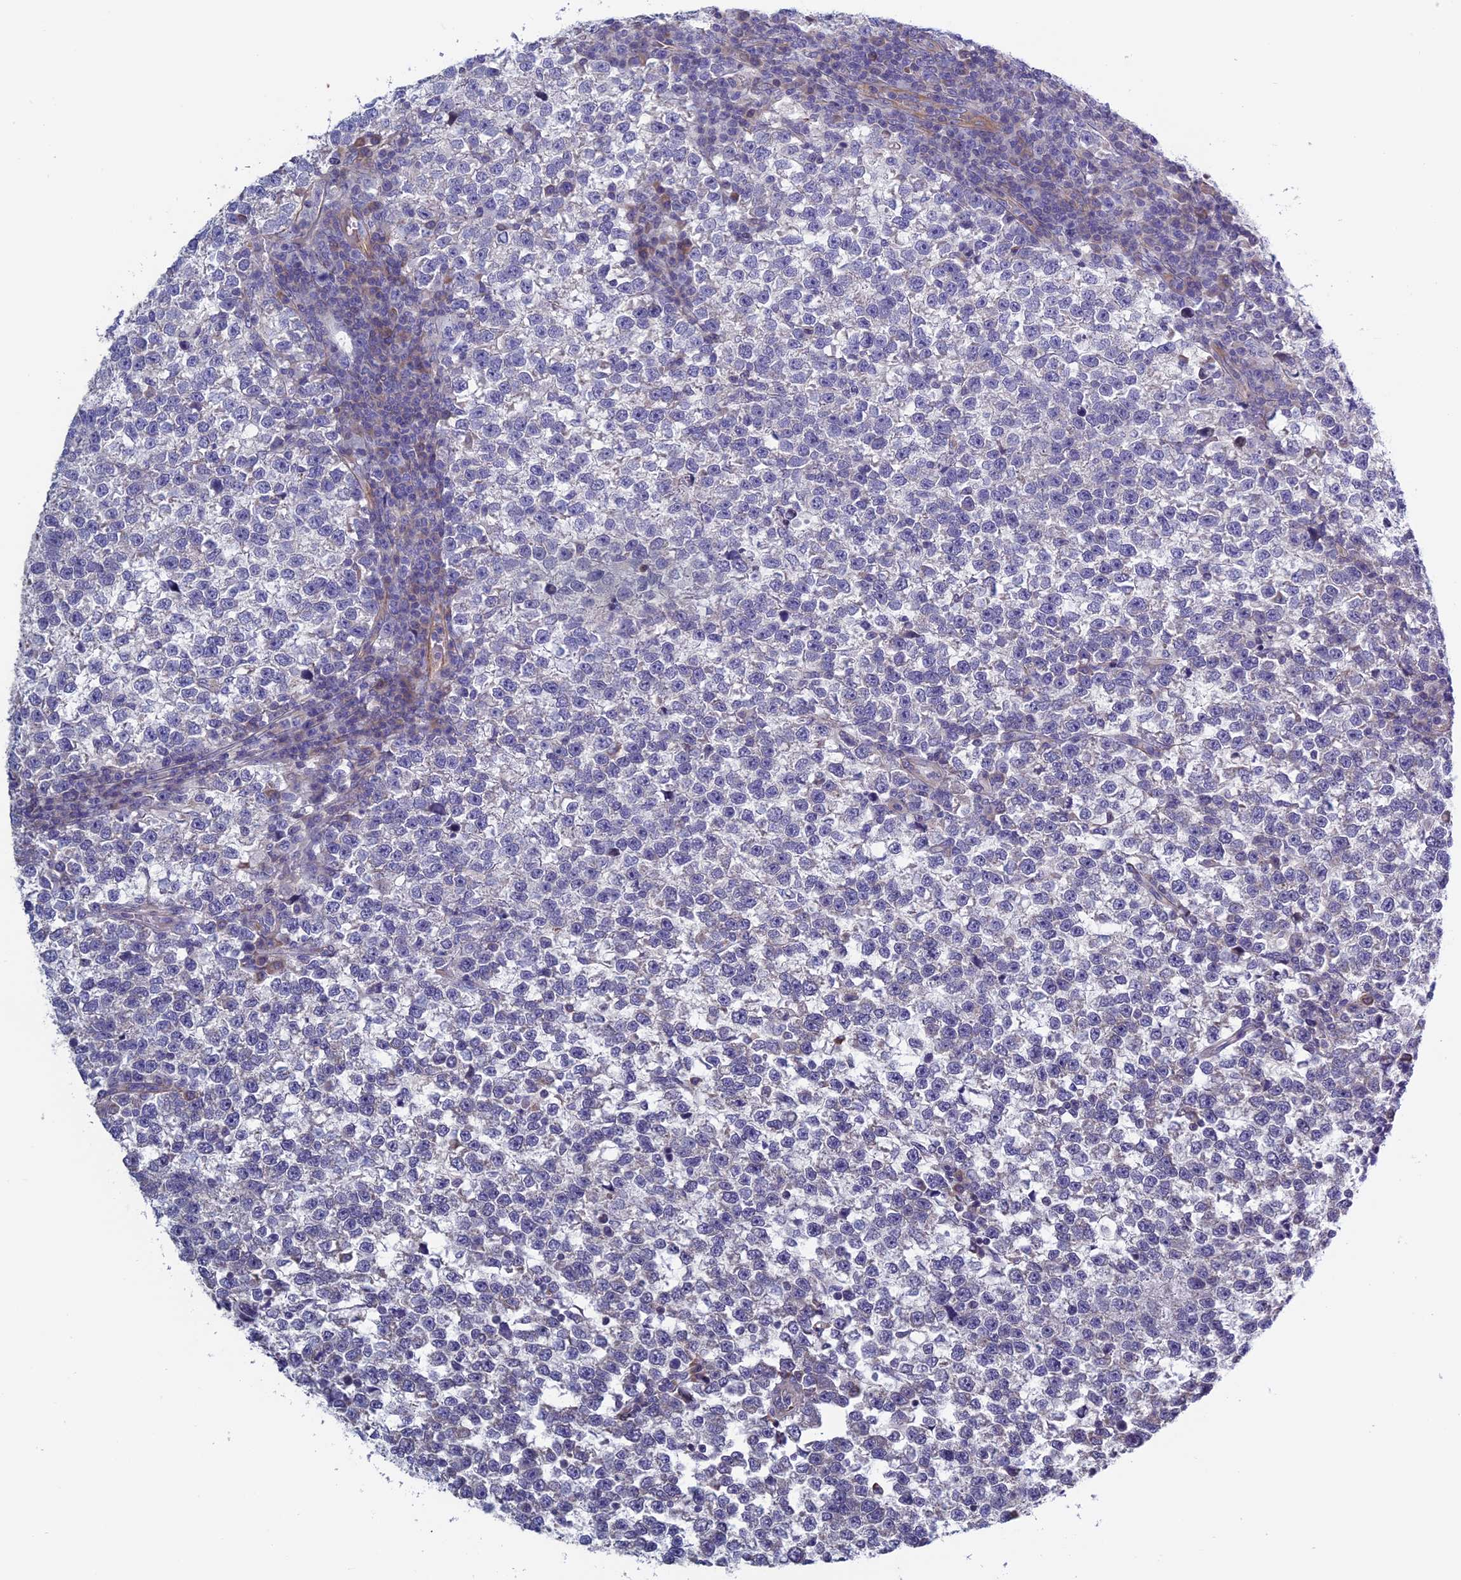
{"staining": {"intensity": "negative", "quantity": "none", "location": "none"}, "tissue": "testis cancer", "cell_type": "Tumor cells", "image_type": "cancer", "snomed": [{"axis": "morphology", "description": "Normal tissue, NOS"}, {"axis": "morphology", "description": "Seminoma, NOS"}, {"axis": "topography", "description": "Testis"}], "caption": "Protein analysis of testis seminoma displays no significant staining in tumor cells.", "gene": "BCL2L10", "patient": {"sex": "male", "age": 43}}